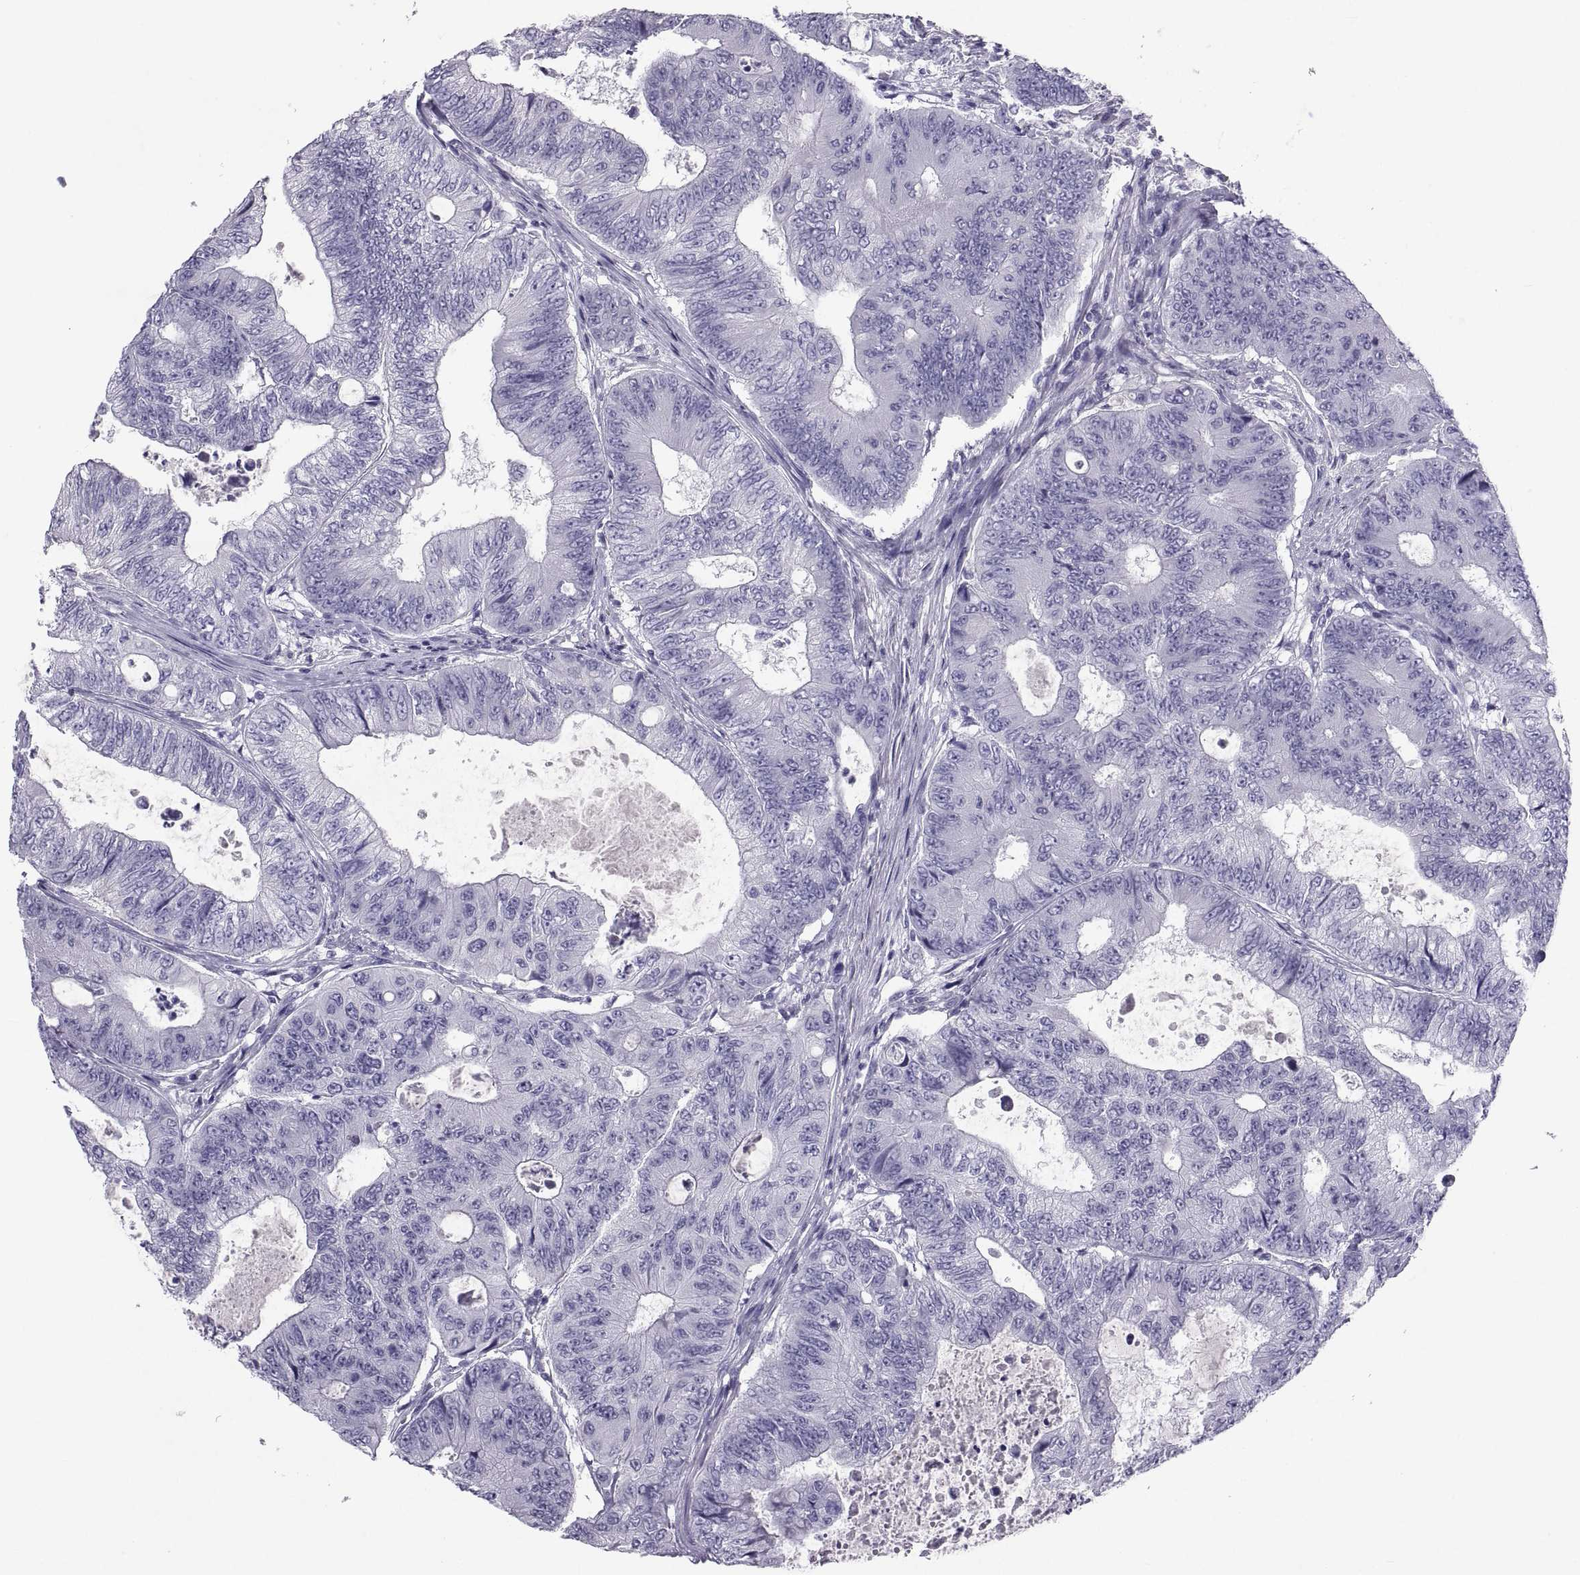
{"staining": {"intensity": "negative", "quantity": "none", "location": "none"}, "tissue": "colorectal cancer", "cell_type": "Tumor cells", "image_type": "cancer", "snomed": [{"axis": "morphology", "description": "Adenocarcinoma, NOS"}, {"axis": "topography", "description": "Colon"}], "caption": "IHC of colorectal adenocarcinoma exhibits no positivity in tumor cells.", "gene": "PCSK1N", "patient": {"sex": "female", "age": 48}}